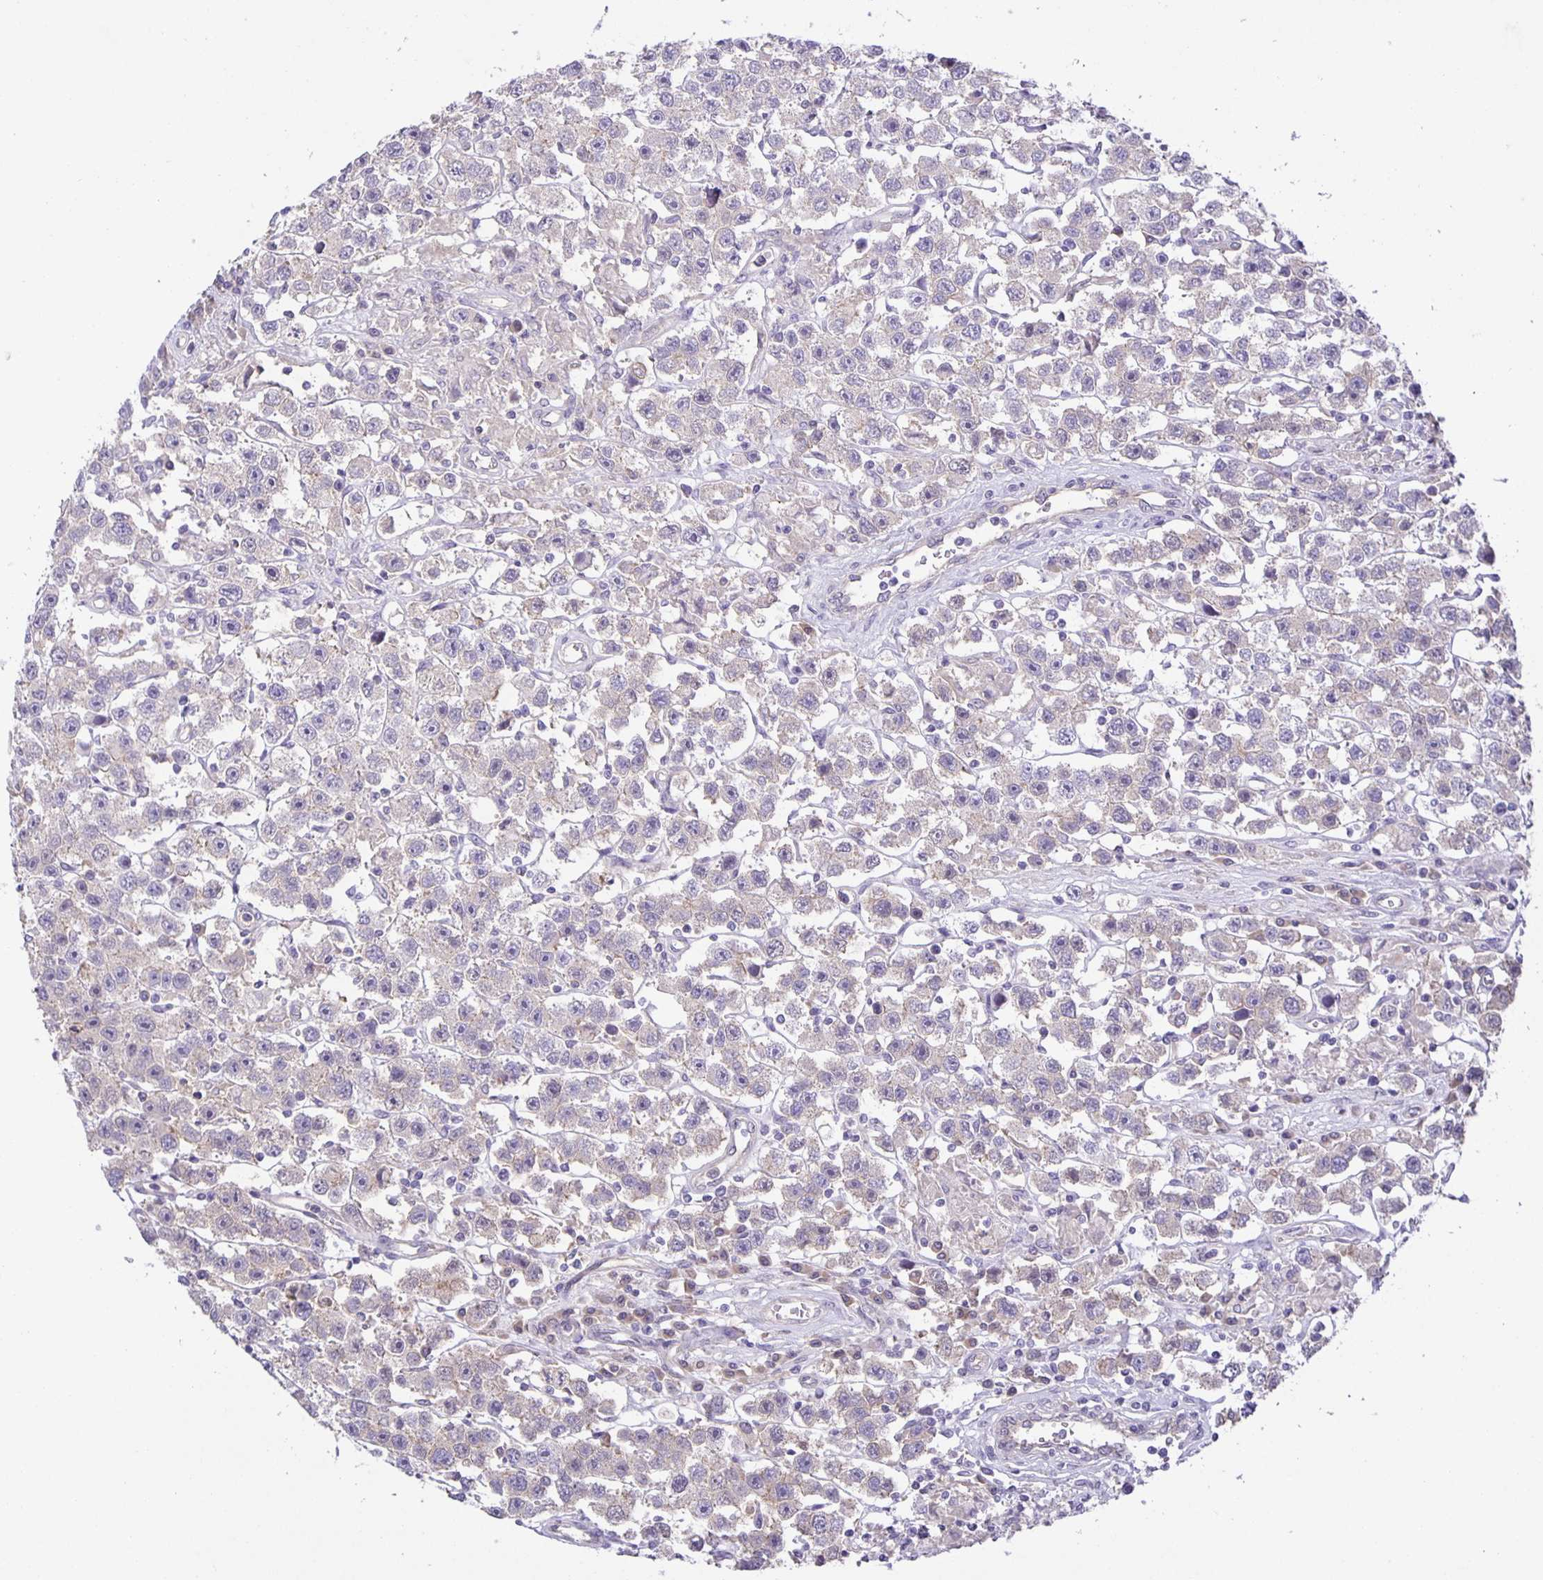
{"staining": {"intensity": "weak", "quantity": "<25%", "location": "cytoplasmic/membranous"}, "tissue": "testis cancer", "cell_type": "Tumor cells", "image_type": "cancer", "snomed": [{"axis": "morphology", "description": "Seminoma, NOS"}, {"axis": "topography", "description": "Testis"}], "caption": "The histopathology image shows no significant staining in tumor cells of testis cancer (seminoma).", "gene": "PTPN3", "patient": {"sex": "male", "age": 45}}